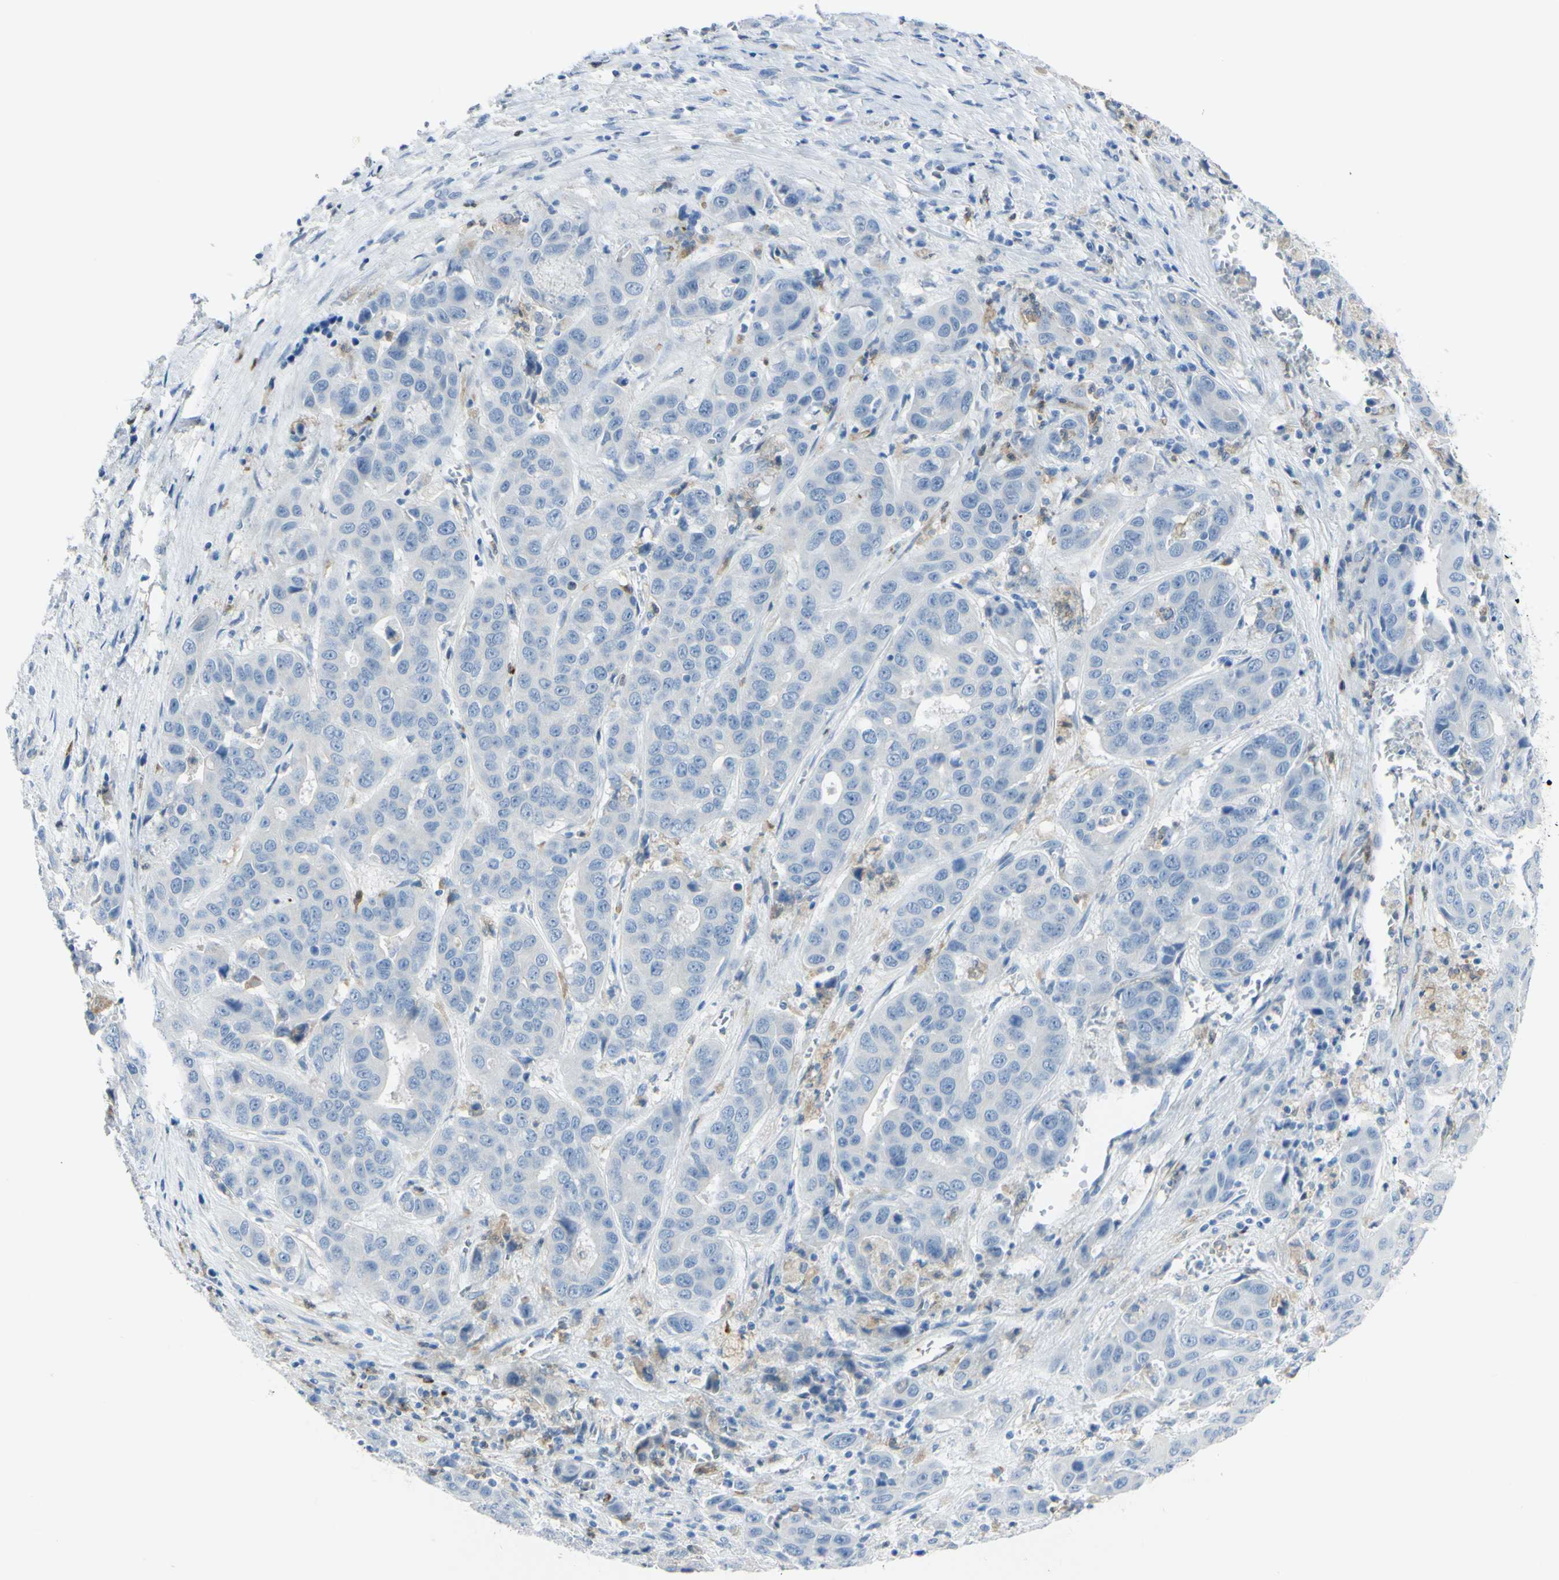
{"staining": {"intensity": "negative", "quantity": "none", "location": "none"}, "tissue": "liver cancer", "cell_type": "Tumor cells", "image_type": "cancer", "snomed": [{"axis": "morphology", "description": "Cholangiocarcinoma"}, {"axis": "topography", "description": "Liver"}], "caption": "Tumor cells are negative for brown protein staining in liver cancer (cholangiocarcinoma).", "gene": "ZNF557", "patient": {"sex": "female", "age": 52}}